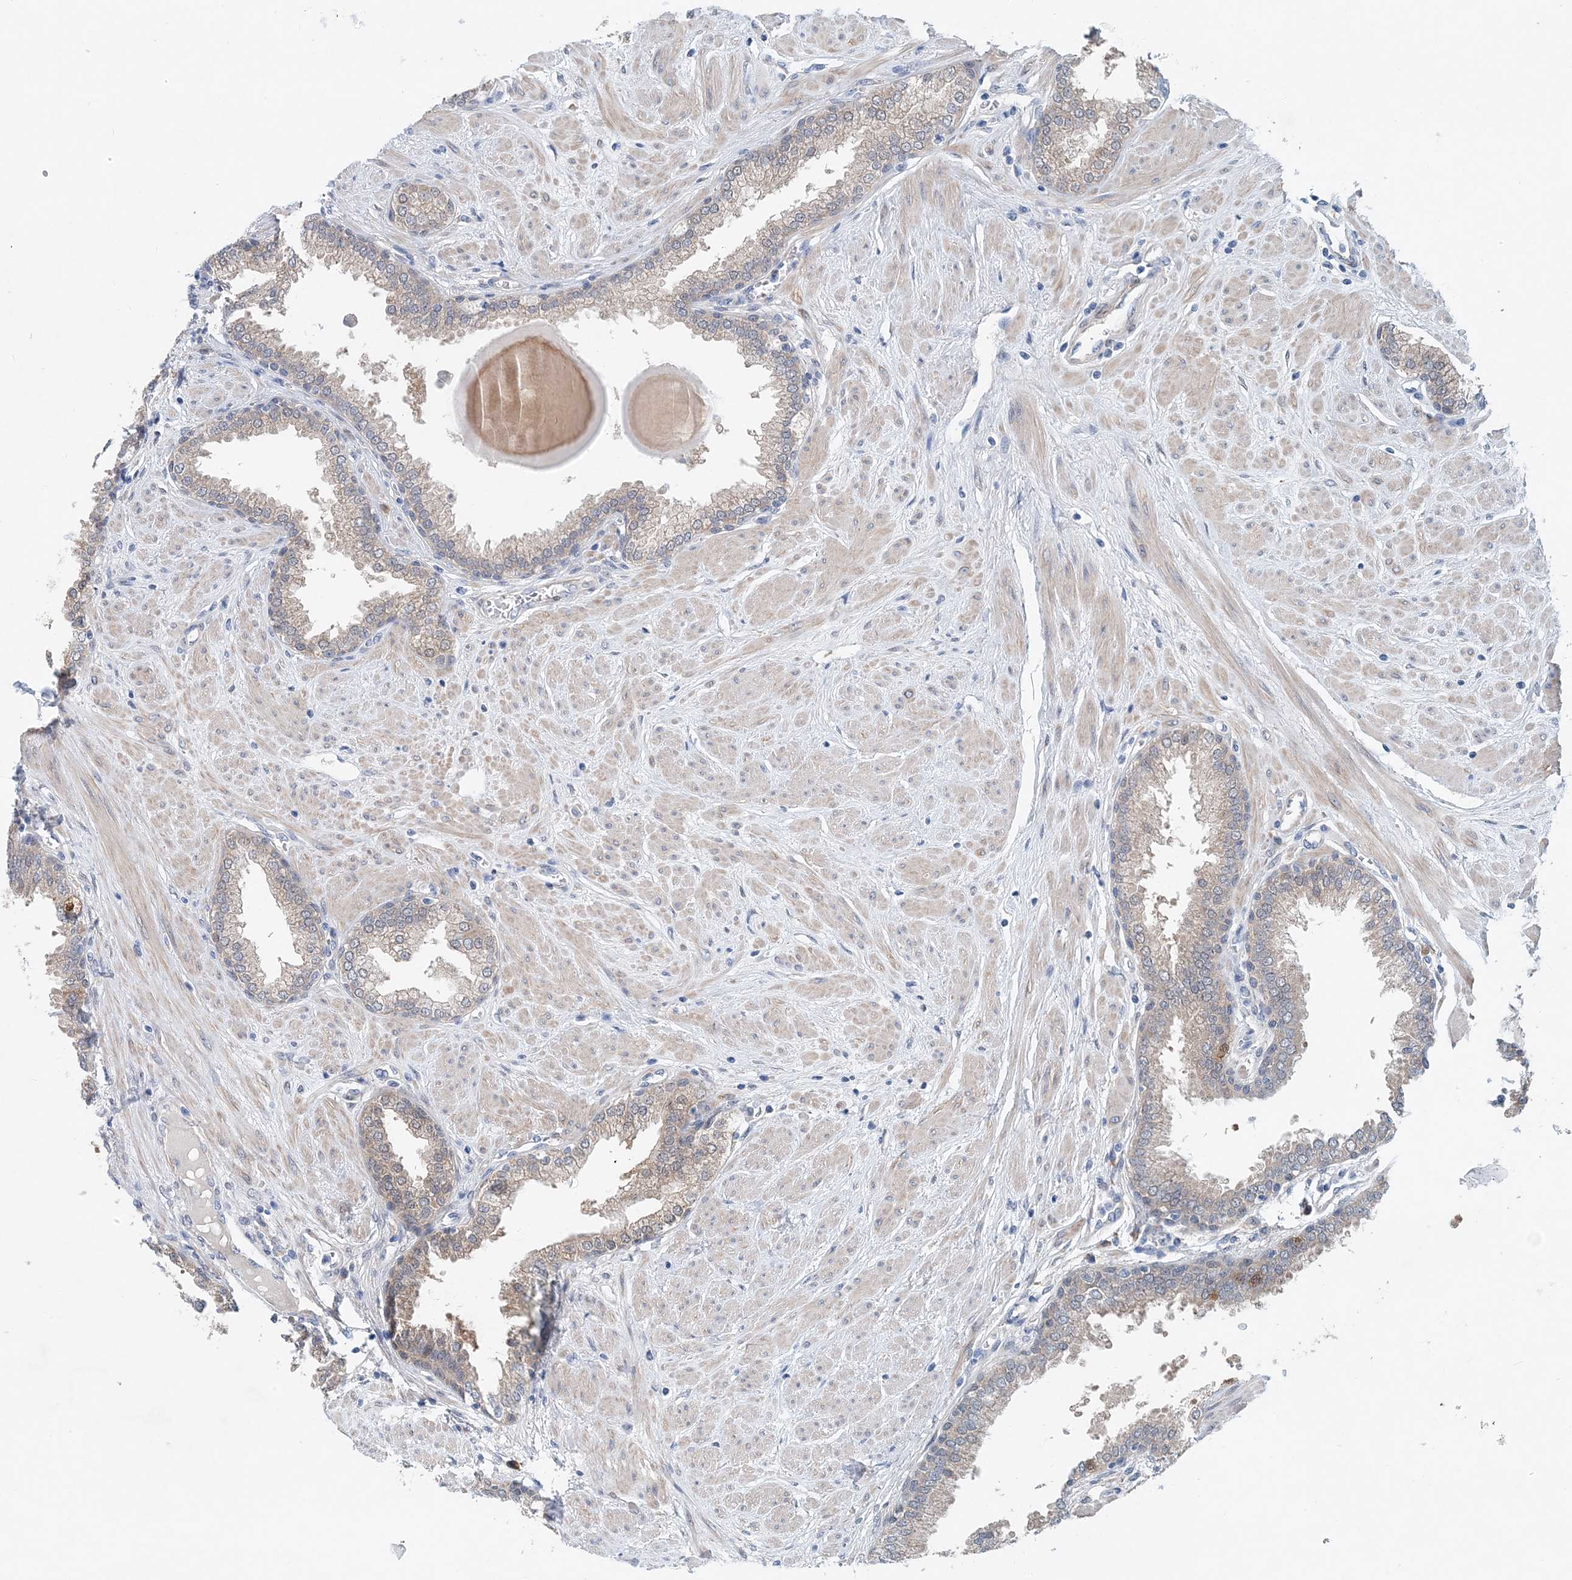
{"staining": {"intensity": "moderate", "quantity": "25%-75%", "location": "cytoplasmic/membranous,nuclear"}, "tissue": "prostate", "cell_type": "Glandular cells", "image_type": "normal", "snomed": [{"axis": "morphology", "description": "Normal tissue, NOS"}, {"axis": "topography", "description": "Prostate"}], "caption": "This micrograph shows normal prostate stained with immunohistochemistry to label a protein in brown. The cytoplasmic/membranous,nuclear of glandular cells show moderate positivity for the protein. Nuclei are counter-stained blue.", "gene": "PFN2", "patient": {"sex": "male", "age": 51}}